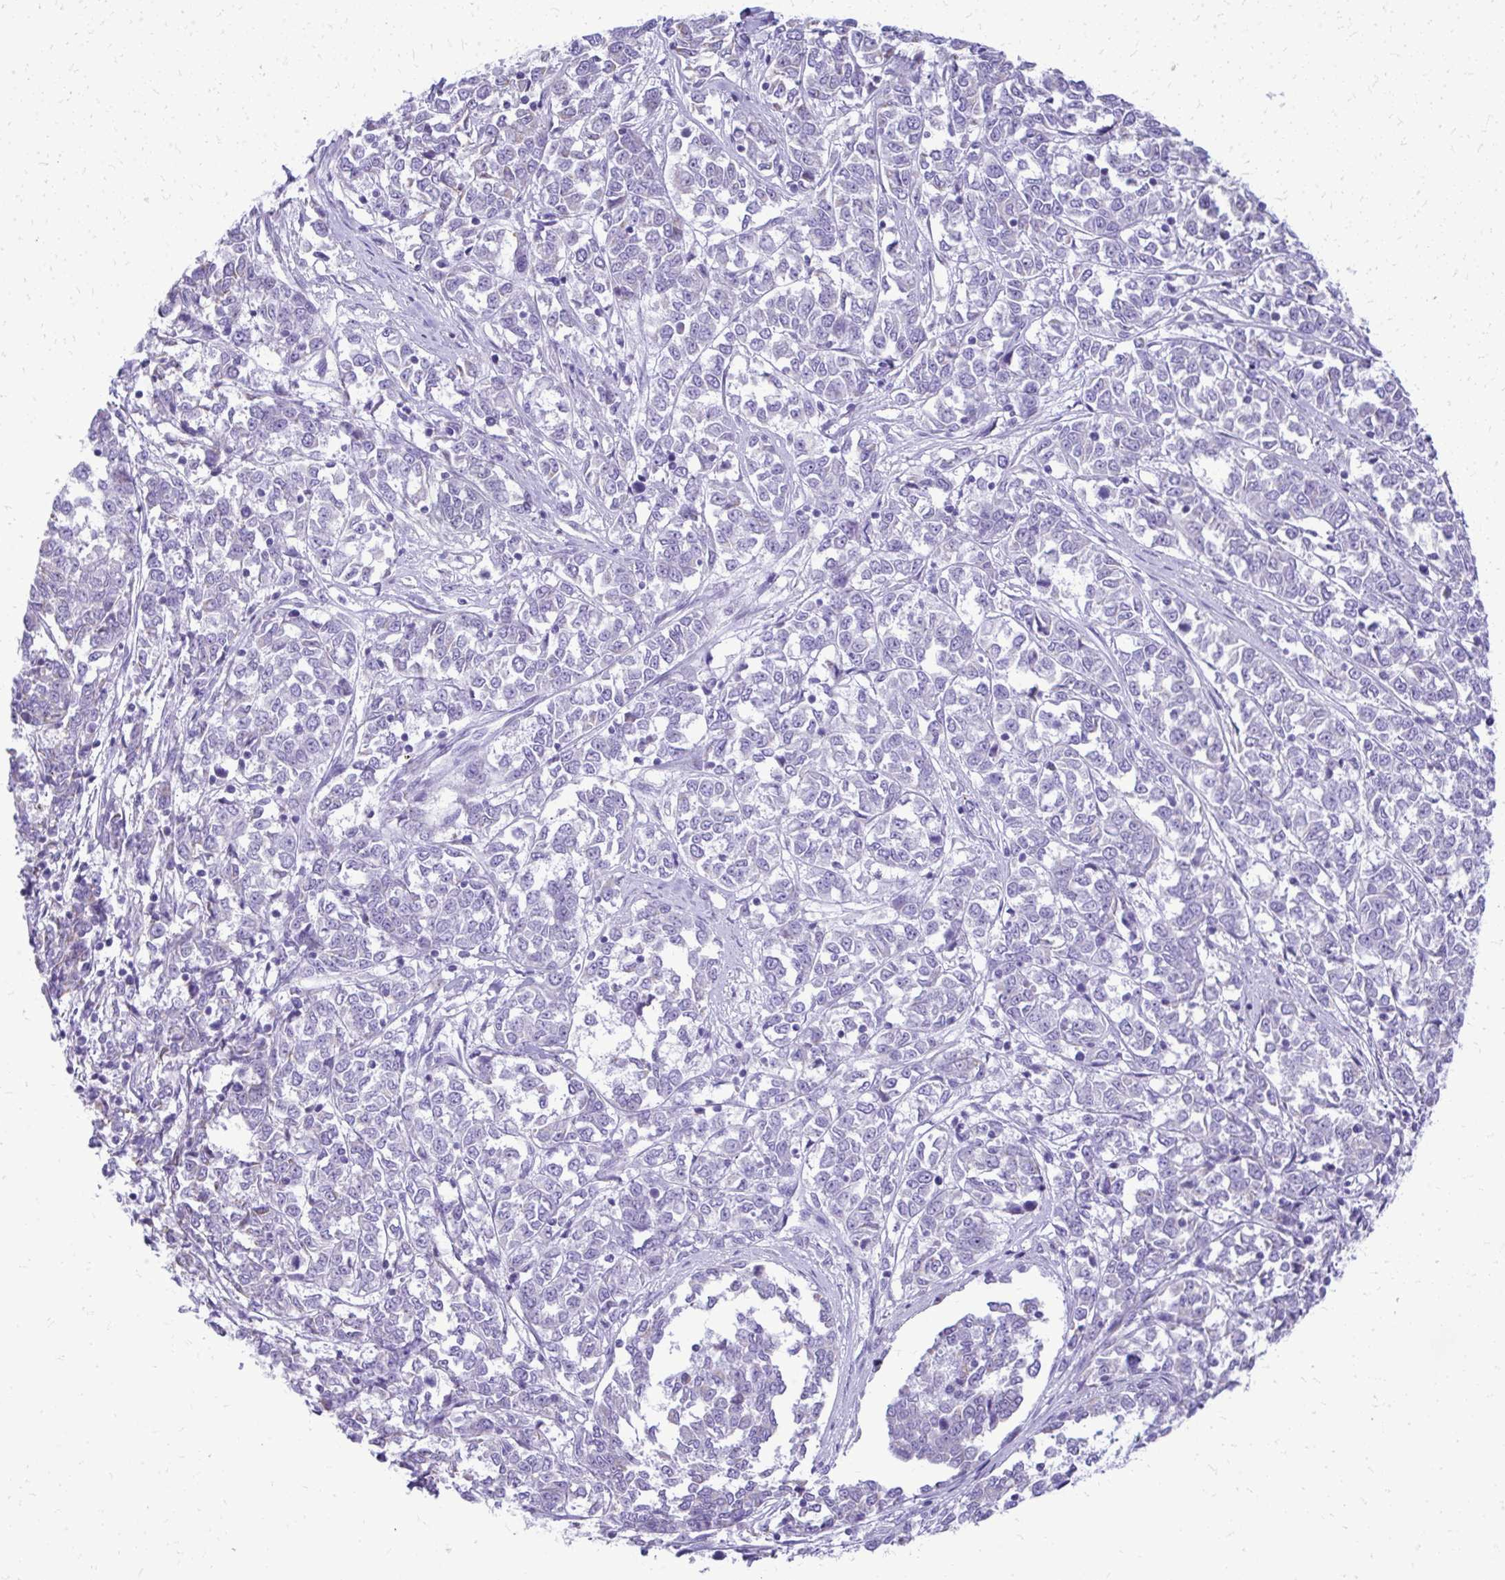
{"staining": {"intensity": "negative", "quantity": "none", "location": "none"}, "tissue": "melanoma", "cell_type": "Tumor cells", "image_type": "cancer", "snomed": [{"axis": "morphology", "description": "Malignant melanoma, NOS"}, {"axis": "topography", "description": "Skin"}], "caption": "Immunohistochemistry of malignant melanoma displays no positivity in tumor cells.", "gene": "RALYL", "patient": {"sex": "female", "age": 72}}